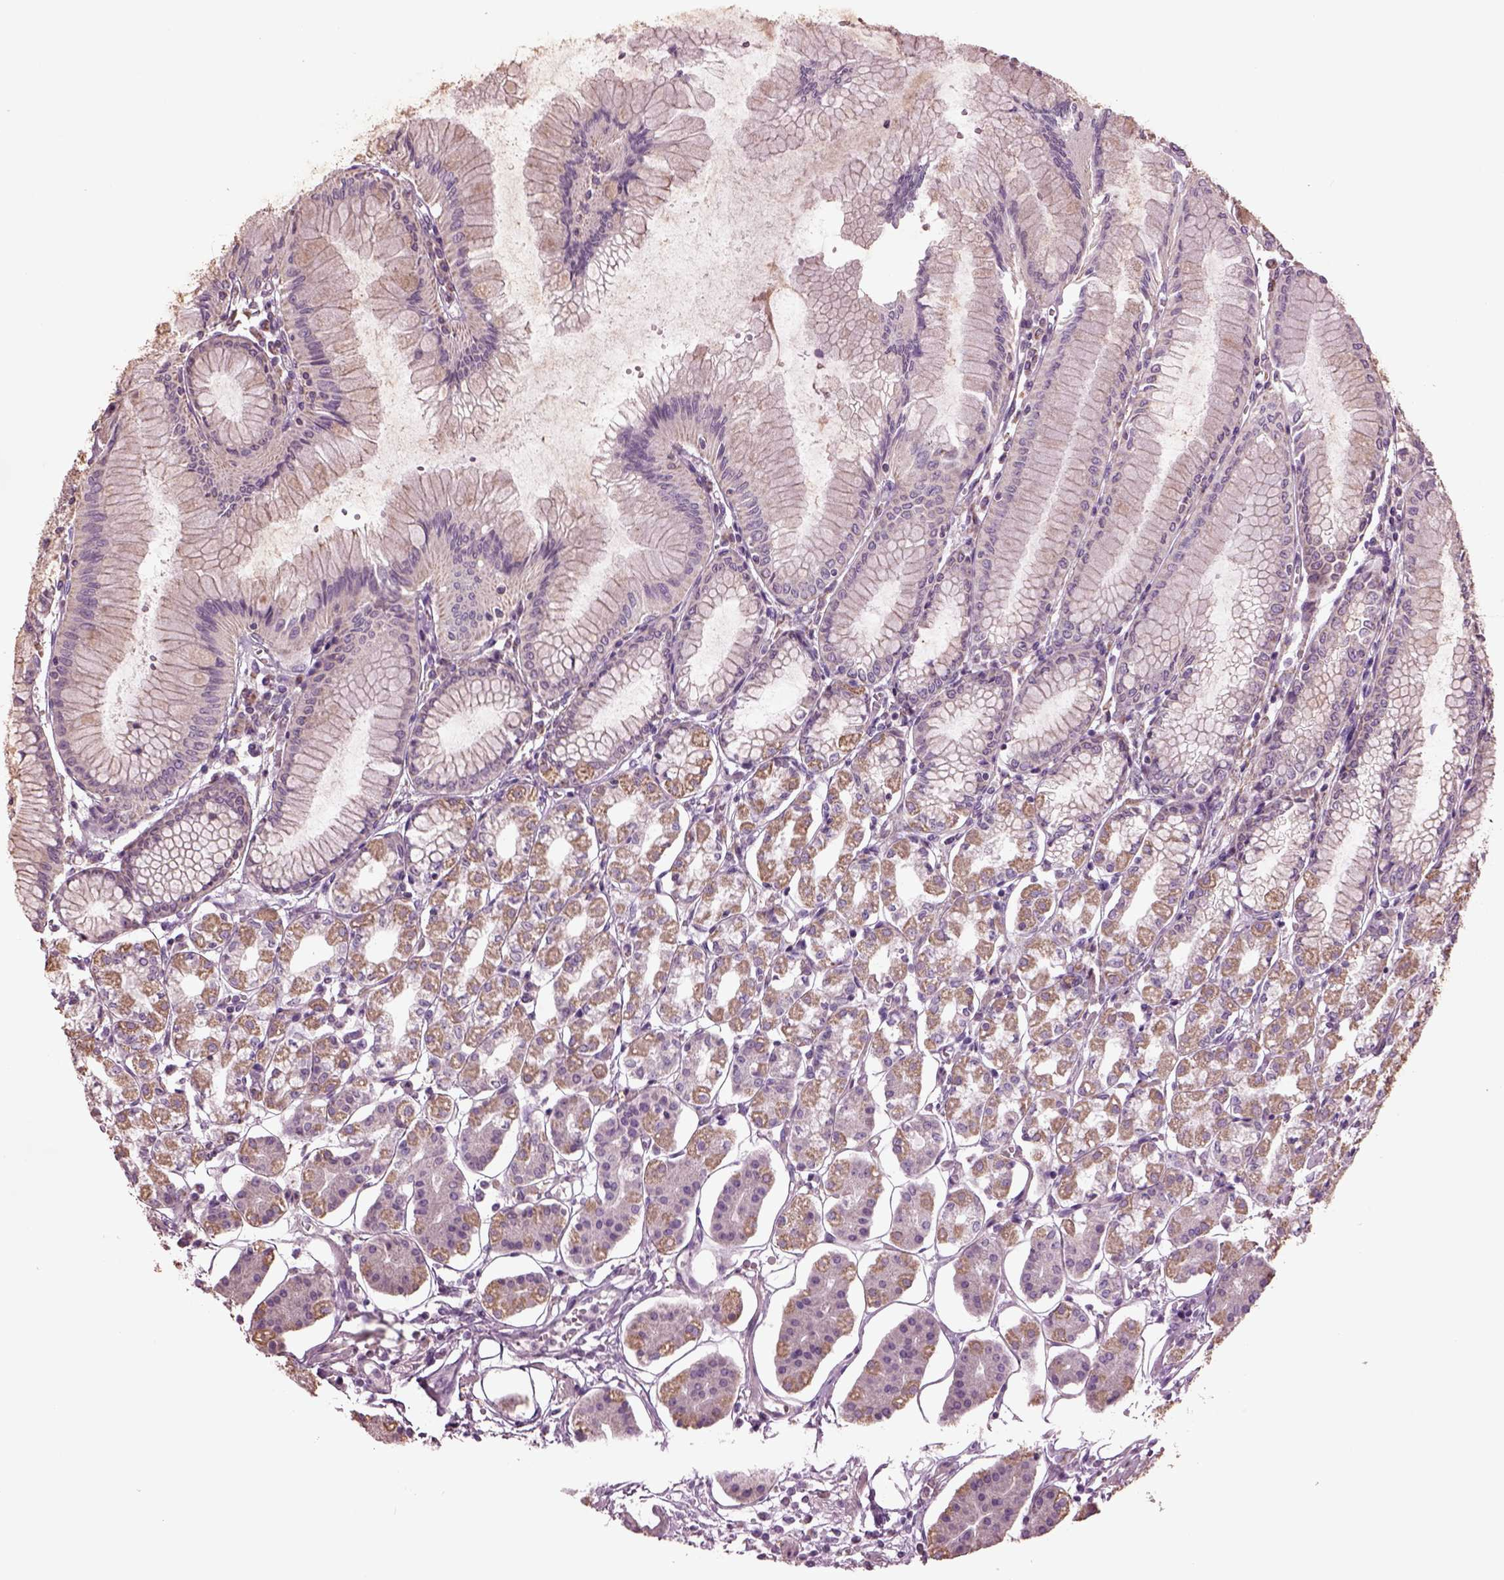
{"staining": {"intensity": "moderate", "quantity": "25%-75%", "location": "cytoplasmic/membranous"}, "tissue": "stomach", "cell_type": "Glandular cells", "image_type": "normal", "snomed": [{"axis": "morphology", "description": "Normal tissue, NOS"}, {"axis": "topography", "description": "Skeletal muscle"}, {"axis": "topography", "description": "Stomach"}], "caption": "The micrograph exhibits staining of normal stomach, revealing moderate cytoplasmic/membranous protein expression (brown color) within glandular cells. Immunohistochemistry (ihc) stains the protein of interest in brown and the nuclei are stained blue.", "gene": "SPATA7", "patient": {"sex": "female", "age": 57}}